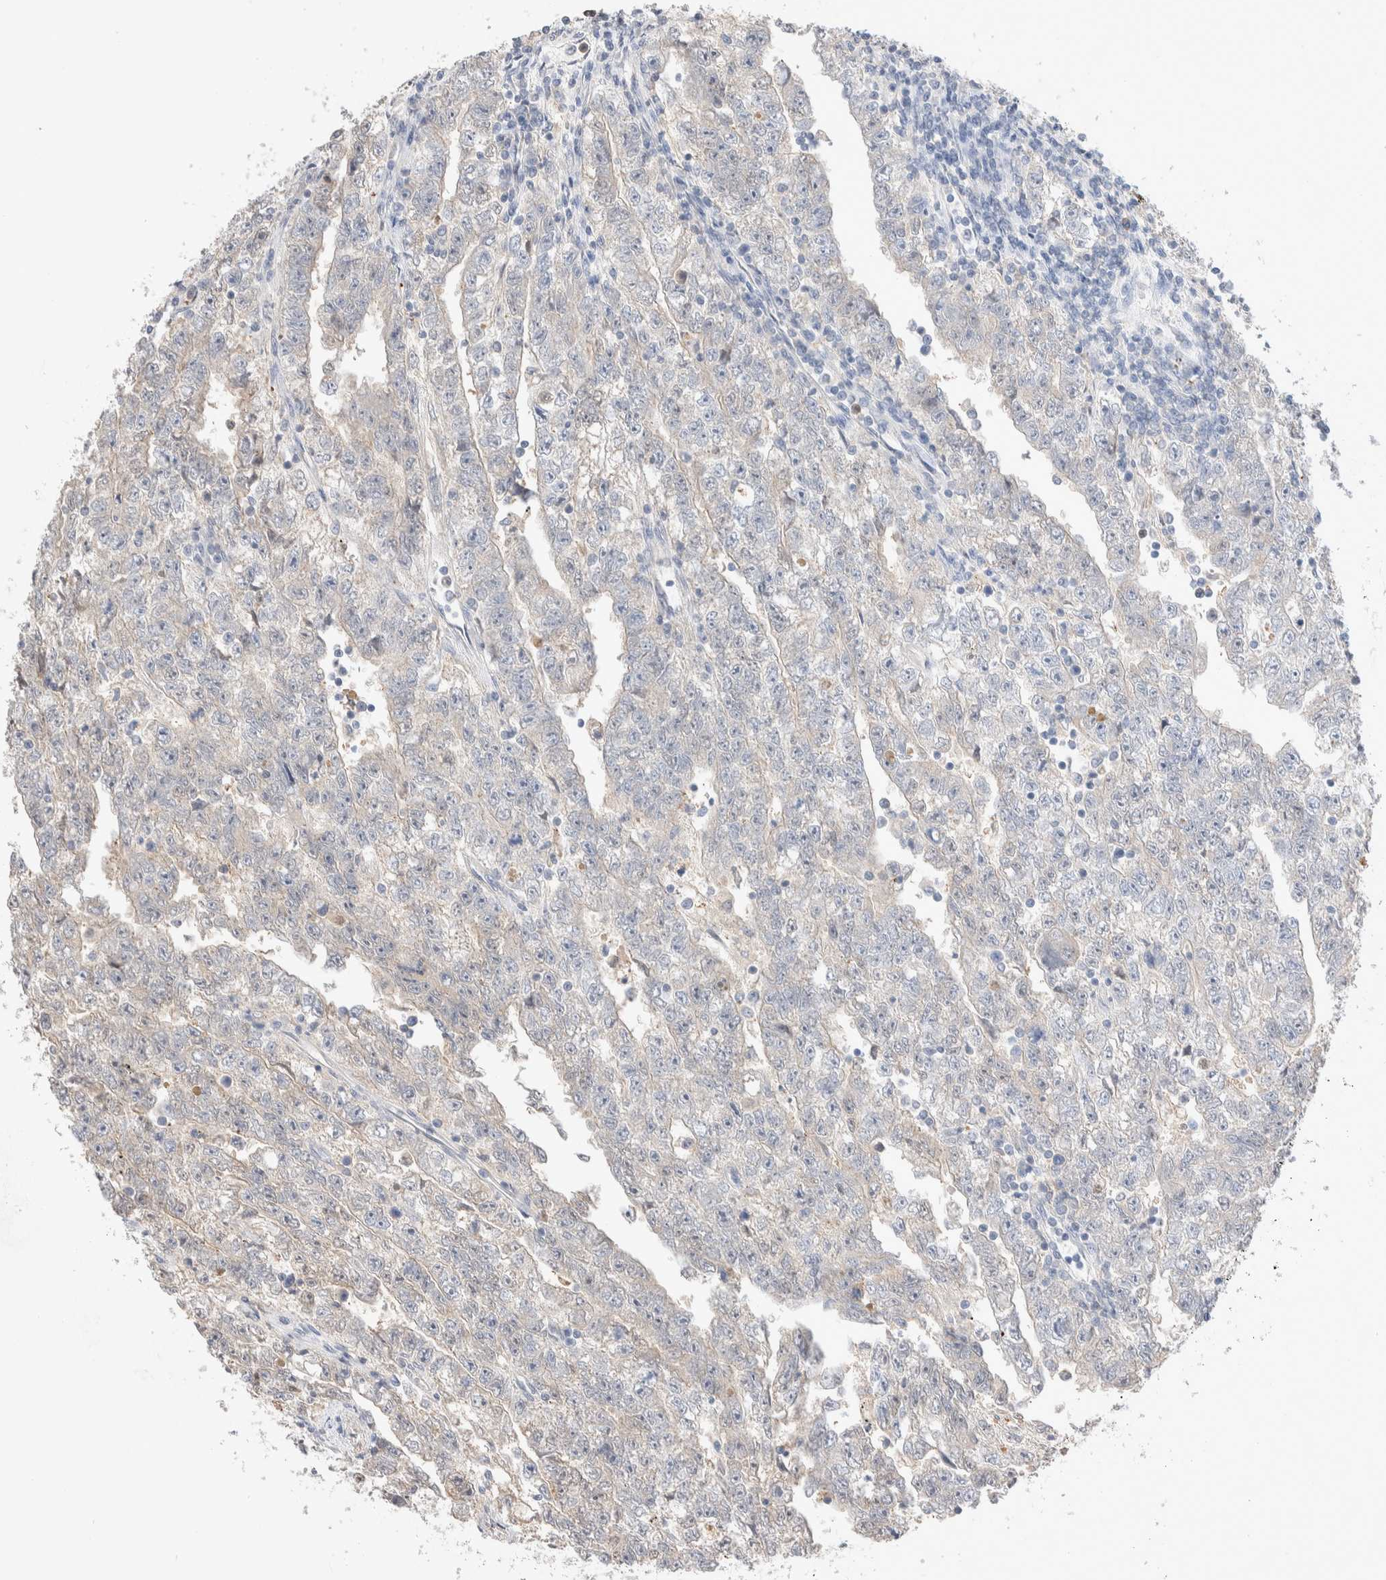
{"staining": {"intensity": "negative", "quantity": "none", "location": "none"}, "tissue": "testis cancer", "cell_type": "Tumor cells", "image_type": "cancer", "snomed": [{"axis": "morphology", "description": "Carcinoma, Embryonal, NOS"}, {"axis": "topography", "description": "Testis"}], "caption": "Micrograph shows no protein staining in tumor cells of testis cancer (embryonal carcinoma) tissue.", "gene": "FFAR2", "patient": {"sex": "male", "age": 25}}